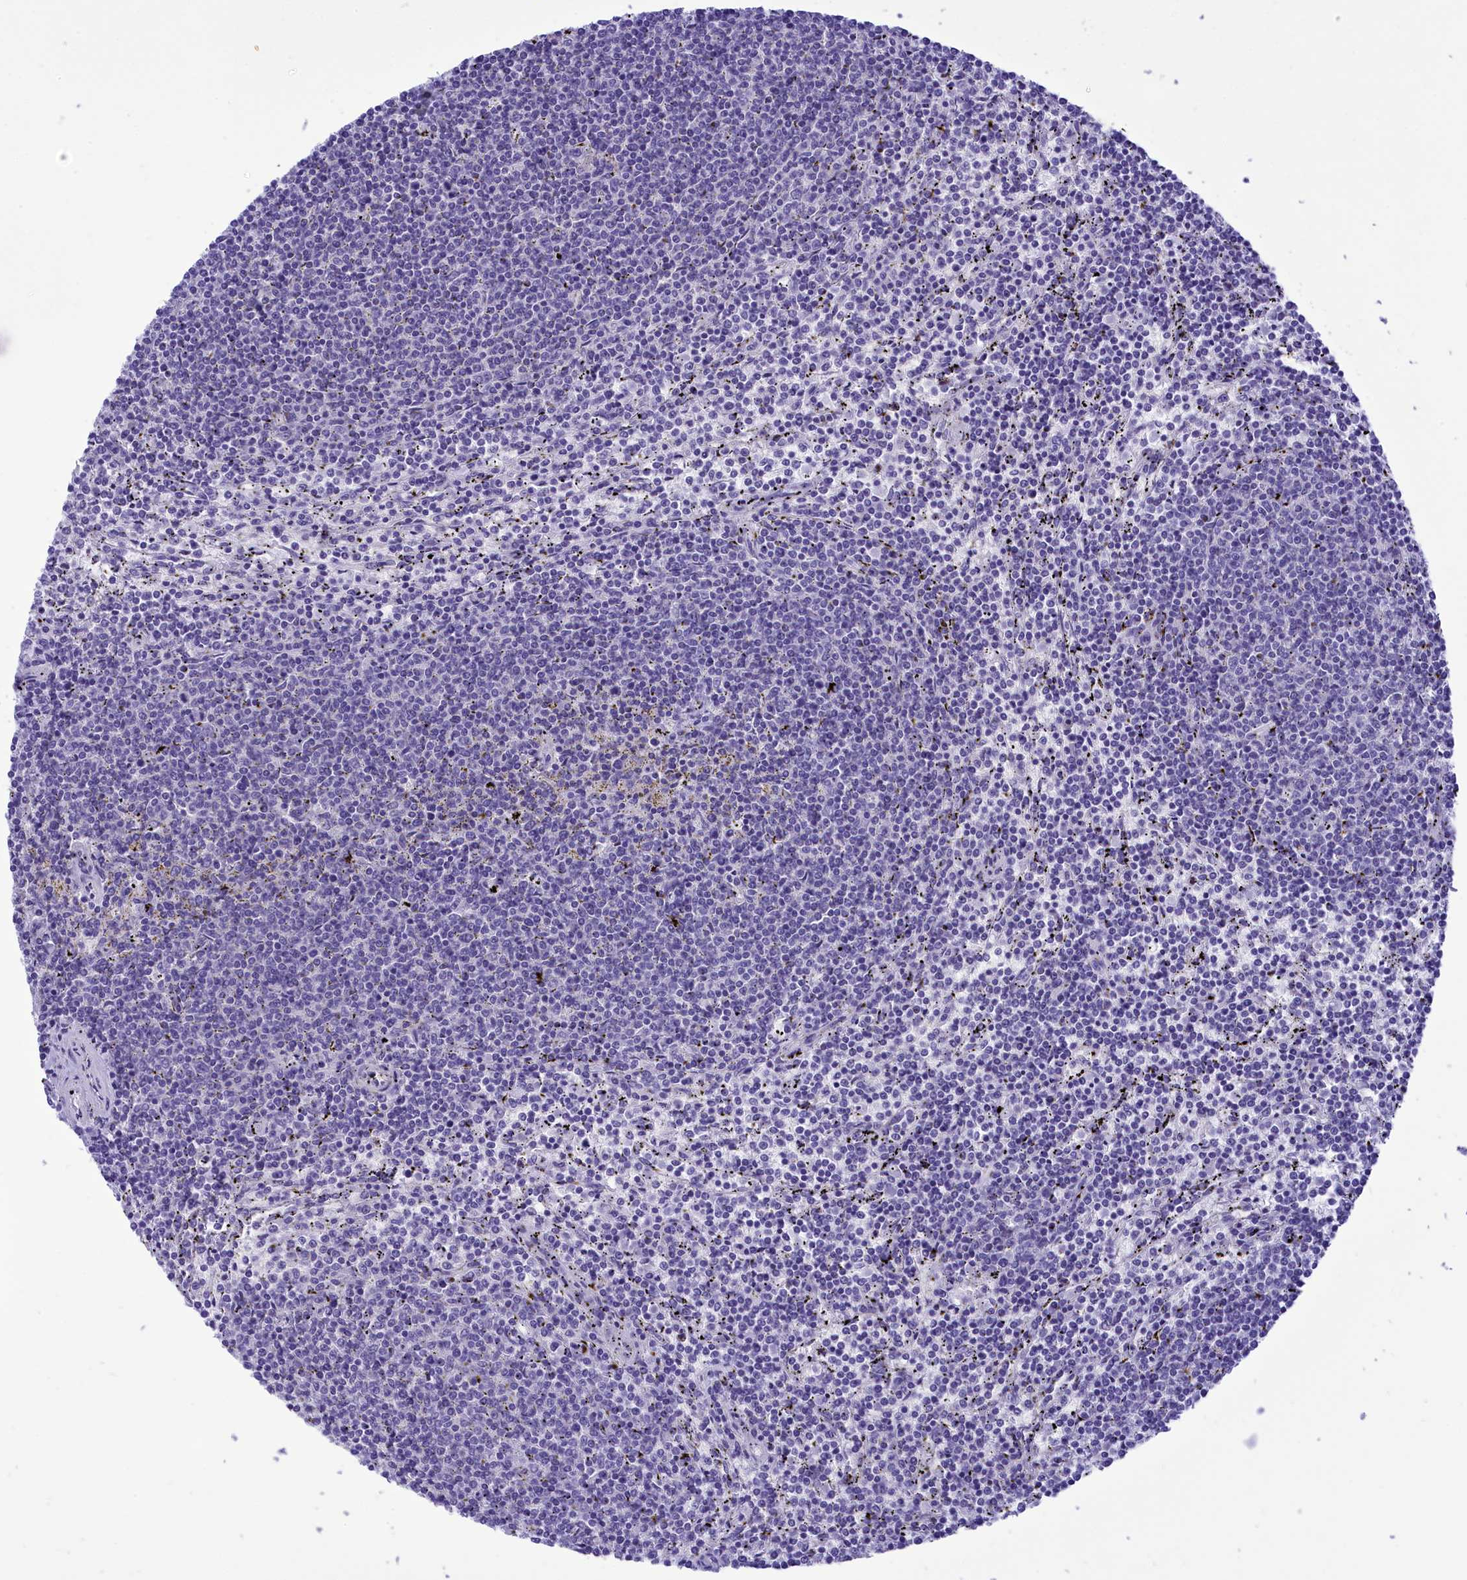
{"staining": {"intensity": "negative", "quantity": "none", "location": "none"}, "tissue": "lymphoma", "cell_type": "Tumor cells", "image_type": "cancer", "snomed": [{"axis": "morphology", "description": "Malignant lymphoma, non-Hodgkin's type, Low grade"}, {"axis": "topography", "description": "Spleen"}], "caption": "This is an immunohistochemistry (IHC) histopathology image of human lymphoma. There is no positivity in tumor cells.", "gene": "DCAF16", "patient": {"sex": "female", "age": 50}}